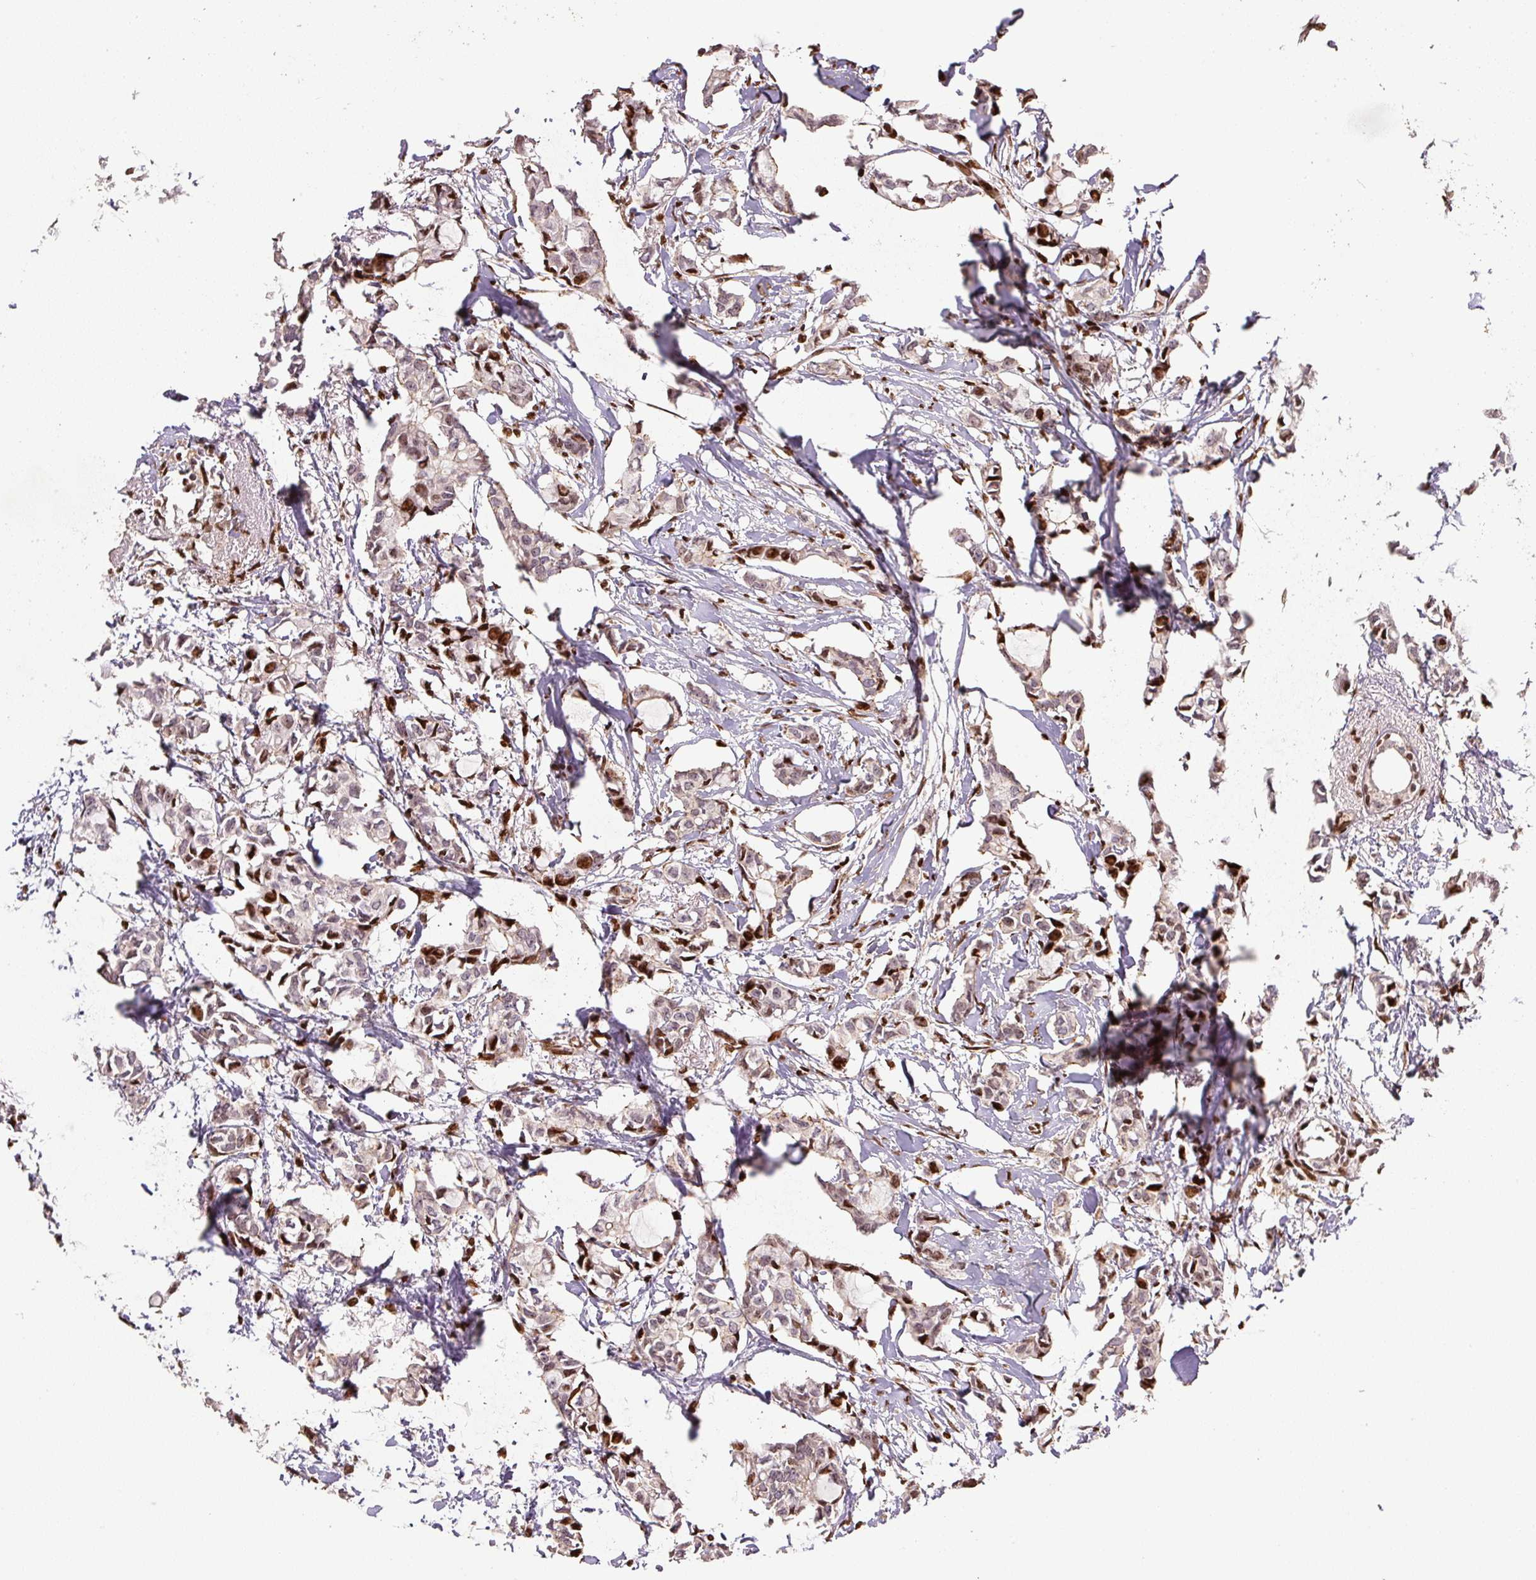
{"staining": {"intensity": "moderate", "quantity": "25%-75%", "location": "nuclear"}, "tissue": "breast cancer", "cell_type": "Tumor cells", "image_type": "cancer", "snomed": [{"axis": "morphology", "description": "Duct carcinoma"}, {"axis": "topography", "description": "Breast"}], "caption": "Immunohistochemistry (IHC) of human breast cancer (invasive ductal carcinoma) demonstrates medium levels of moderate nuclear expression in approximately 25%-75% of tumor cells.", "gene": "PYDC2", "patient": {"sex": "female", "age": 73}}